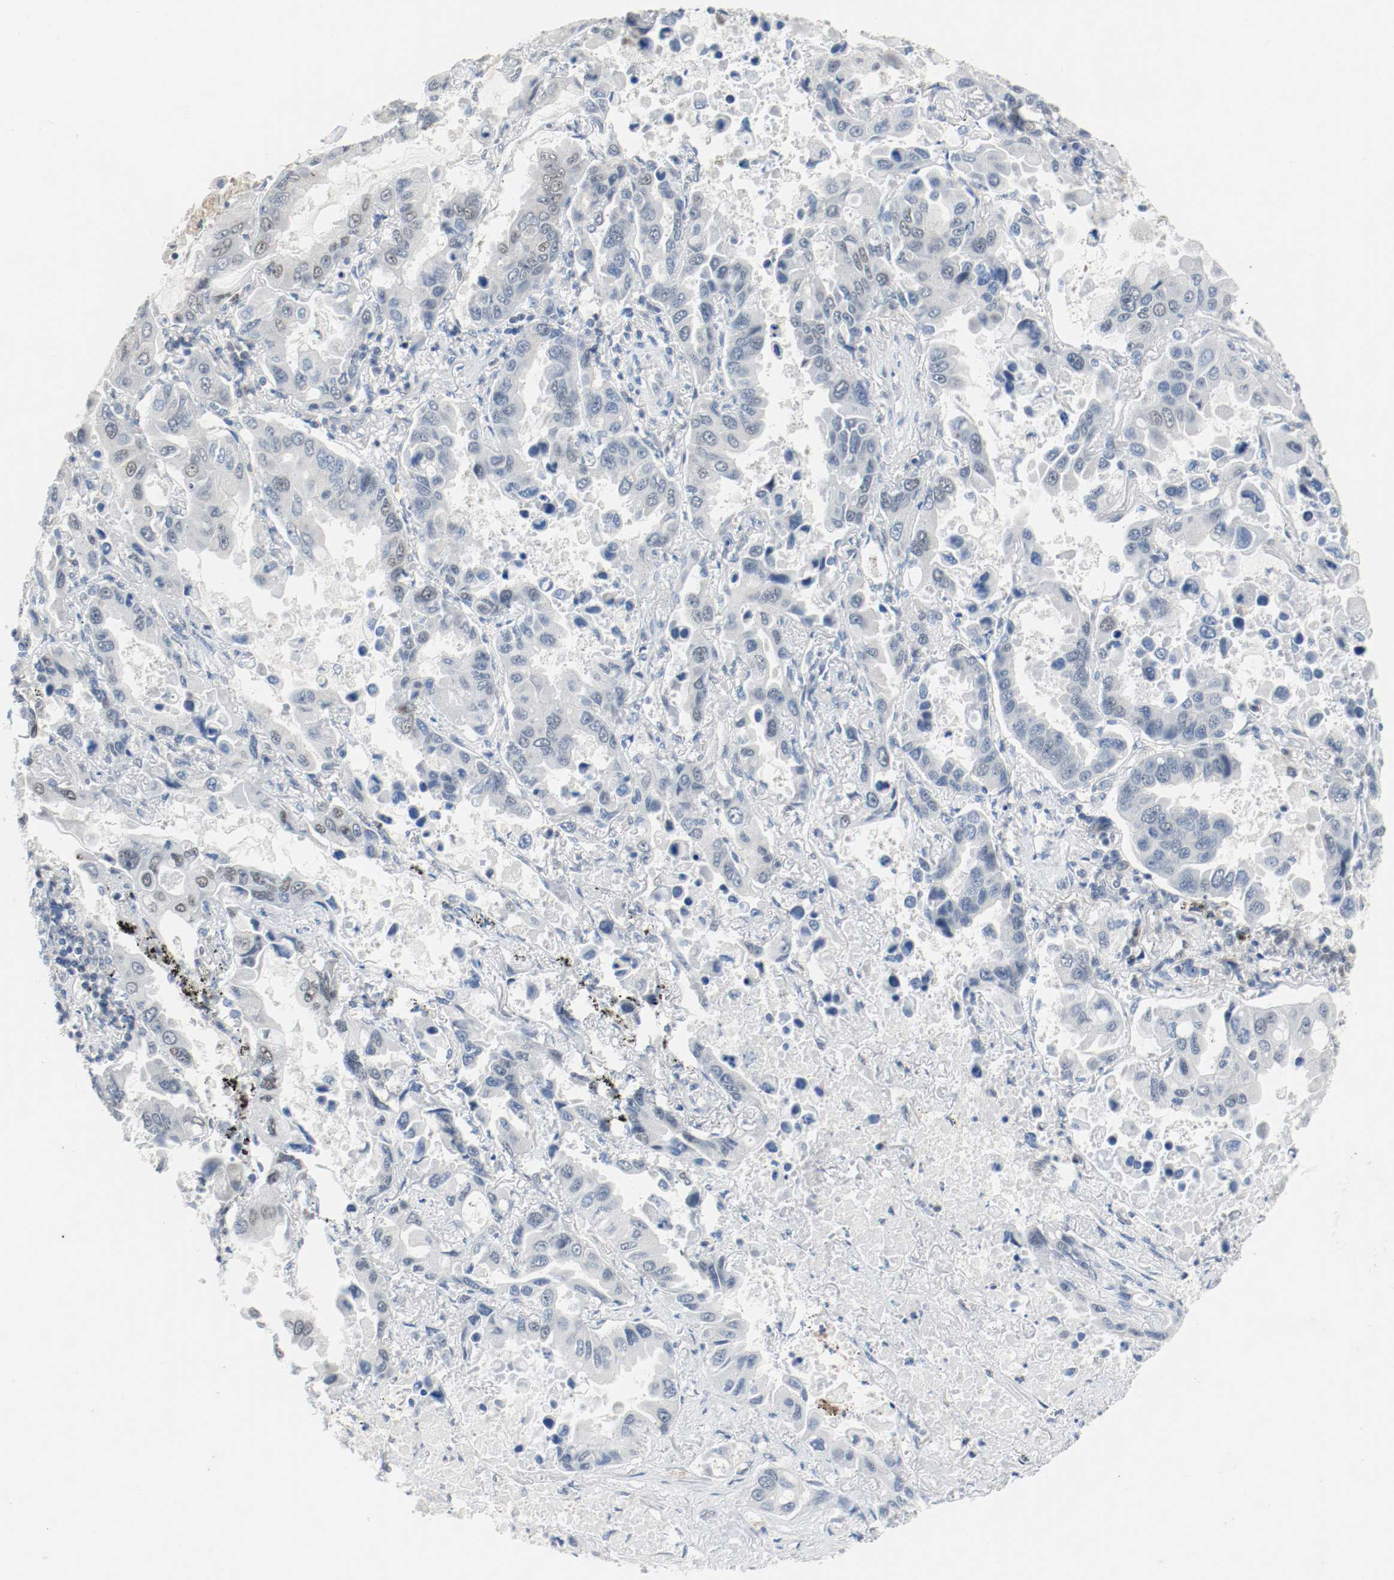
{"staining": {"intensity": "weak", "quantity": "<25%", "location": "nuclear"}, "tissue": "lung cancer", "cell_type": "Tumor cells", "image_type": "cancer", "snomed": [{"axis": "morphology", "description": "Adenocarcinoma, NOS"}, {"axis": "topography", "description": "Lung"}], "caption": "Immunohistochemistry (IHC) photomicrograph of neoplastic tissue: human lung adenocarcinoma stained with DAB (3,3'-diaminobenzidine) reveals no significant protein positivity in tumor cells.", "gene": "ASH1L", "patient": {"sex": "male", "age": 64}}